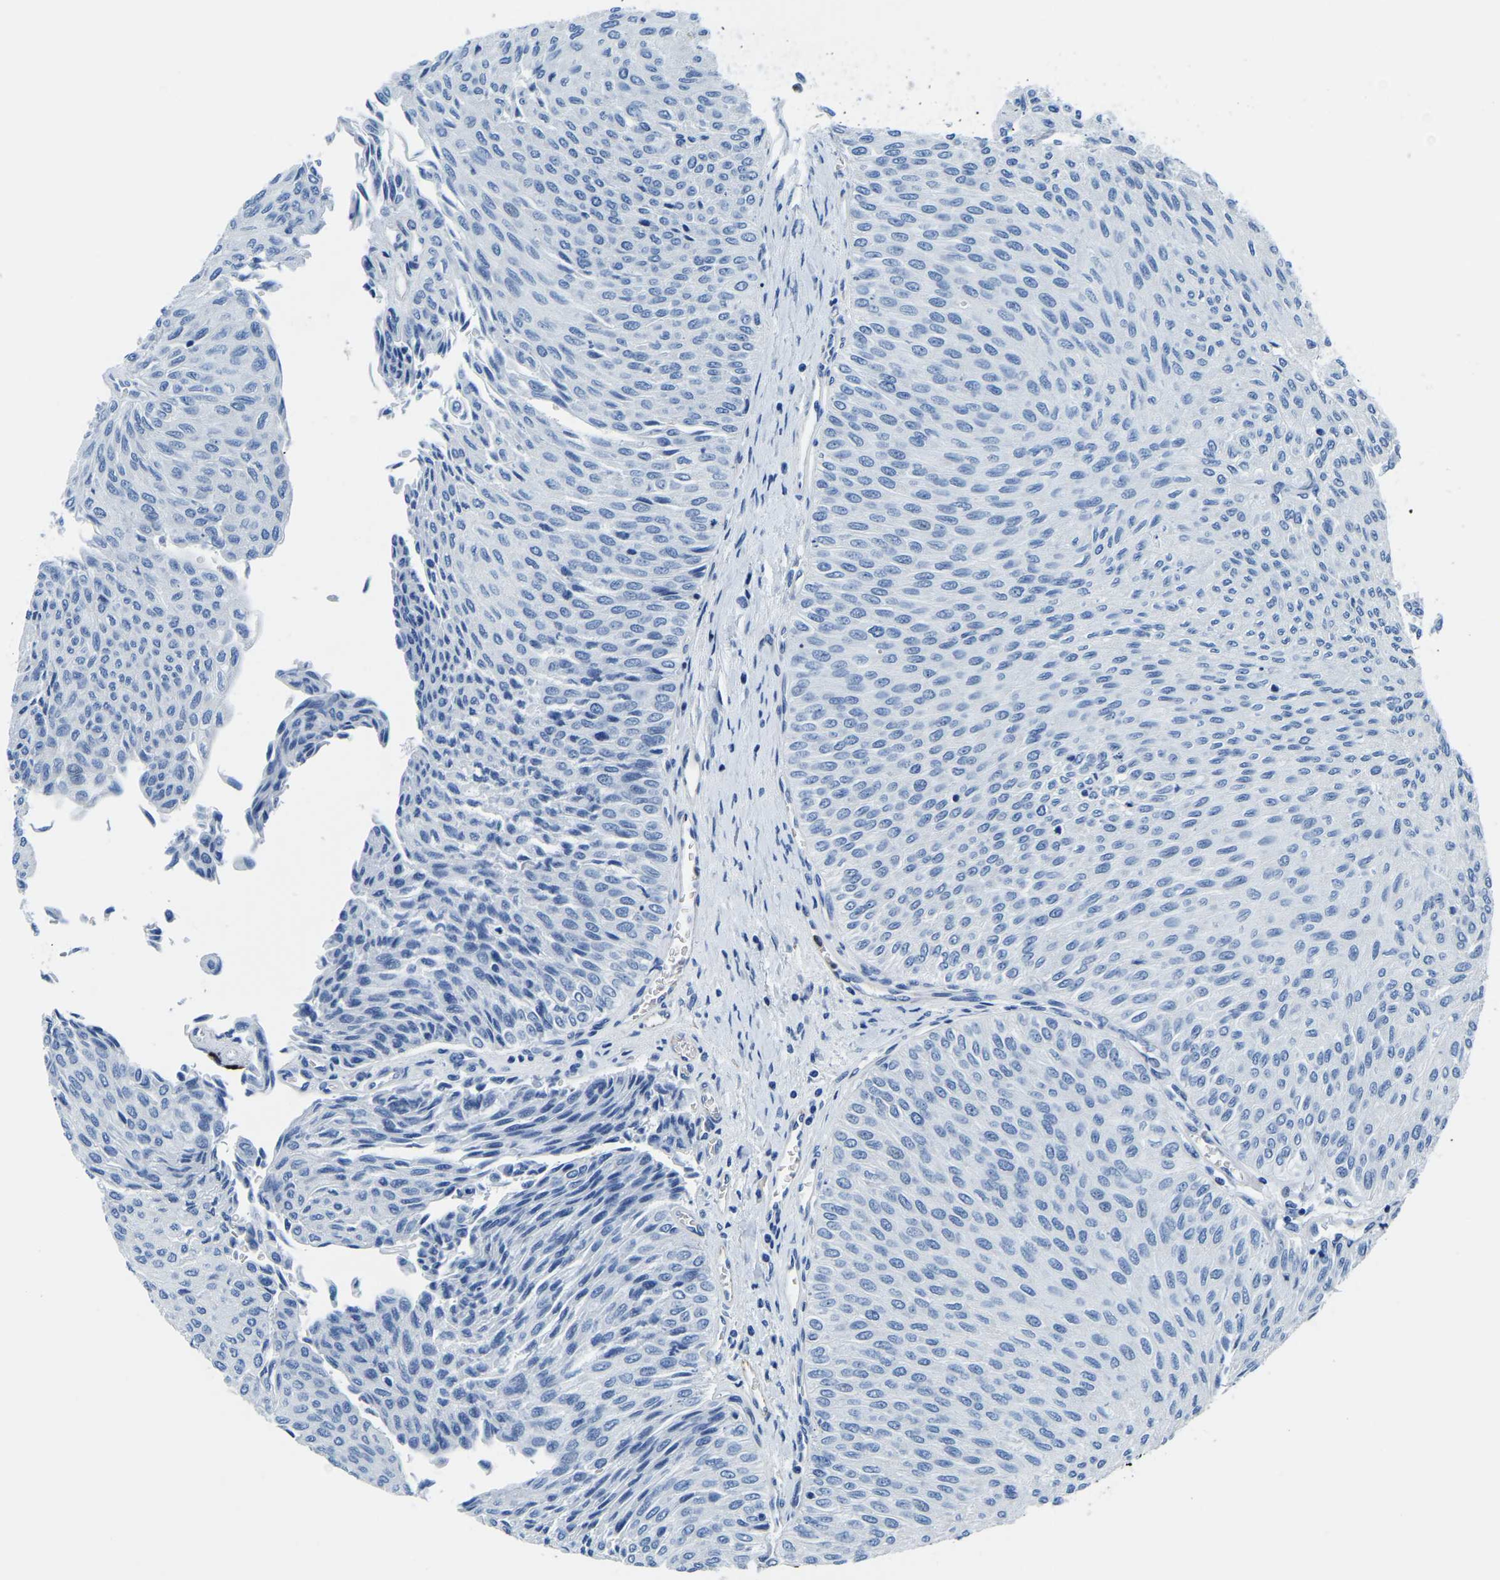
{"staining": {"intensity": "negative", "quantity": "none", "location": "none"}, "tissue": "urothelial cancer", "cell_type": "Tumor cells", "image_type": "cancer", "snomed": [{"axis": "morphology", "description": "Urothelial carcinoma, Low grade"}, {"axis": "topography", "description": "Urinary bladder"}], "caption": "DAB (3,3'-diaminobenzidine) immunohistochemical staining of human urothelial carcinoma (low-grade) shows no significant expression in tumor cells.", "gene": "MS4A3", "patient": {"sex": "male", "age": 78}}